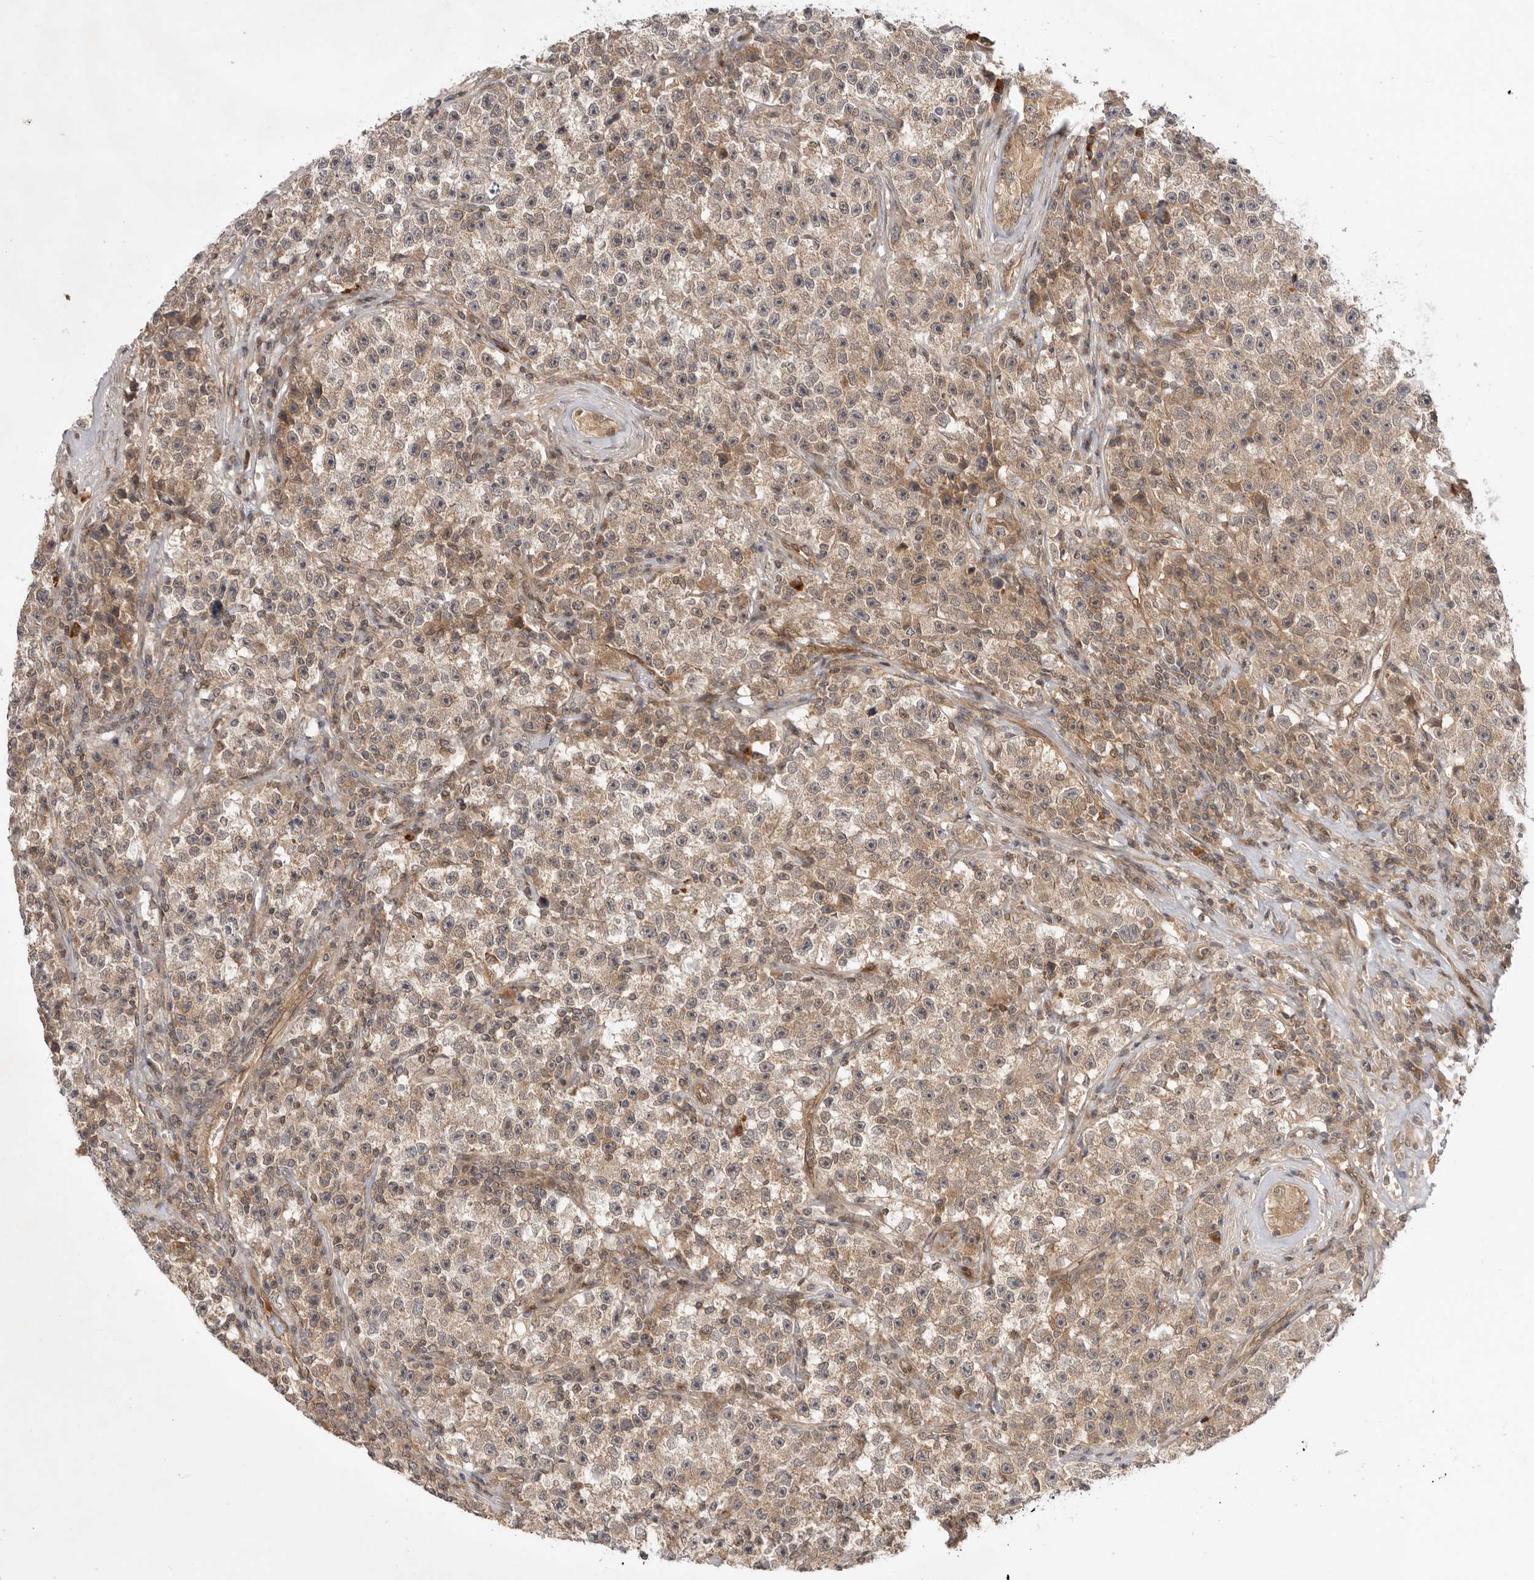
{"staining": {"intensity": "weak", "quantity": ">75%", "location": "cytoplasmic/membranous"}, "tissue": "testis cancer", "cell_type": "Tumor cells", "image_type": "cancer", "snomed": [{"axis": "morphology", "description": "Seminoma, NOS"}, {"axis": "topography", "description": "Testis"}], "caption": "This is a histology image of IHC staining of seminoma (testis), which shows weak staining in the cytoplasmic/membranous of tumor cells.", "gene": "DCAF8", "patient": {"sex": "male", "age": 22}}